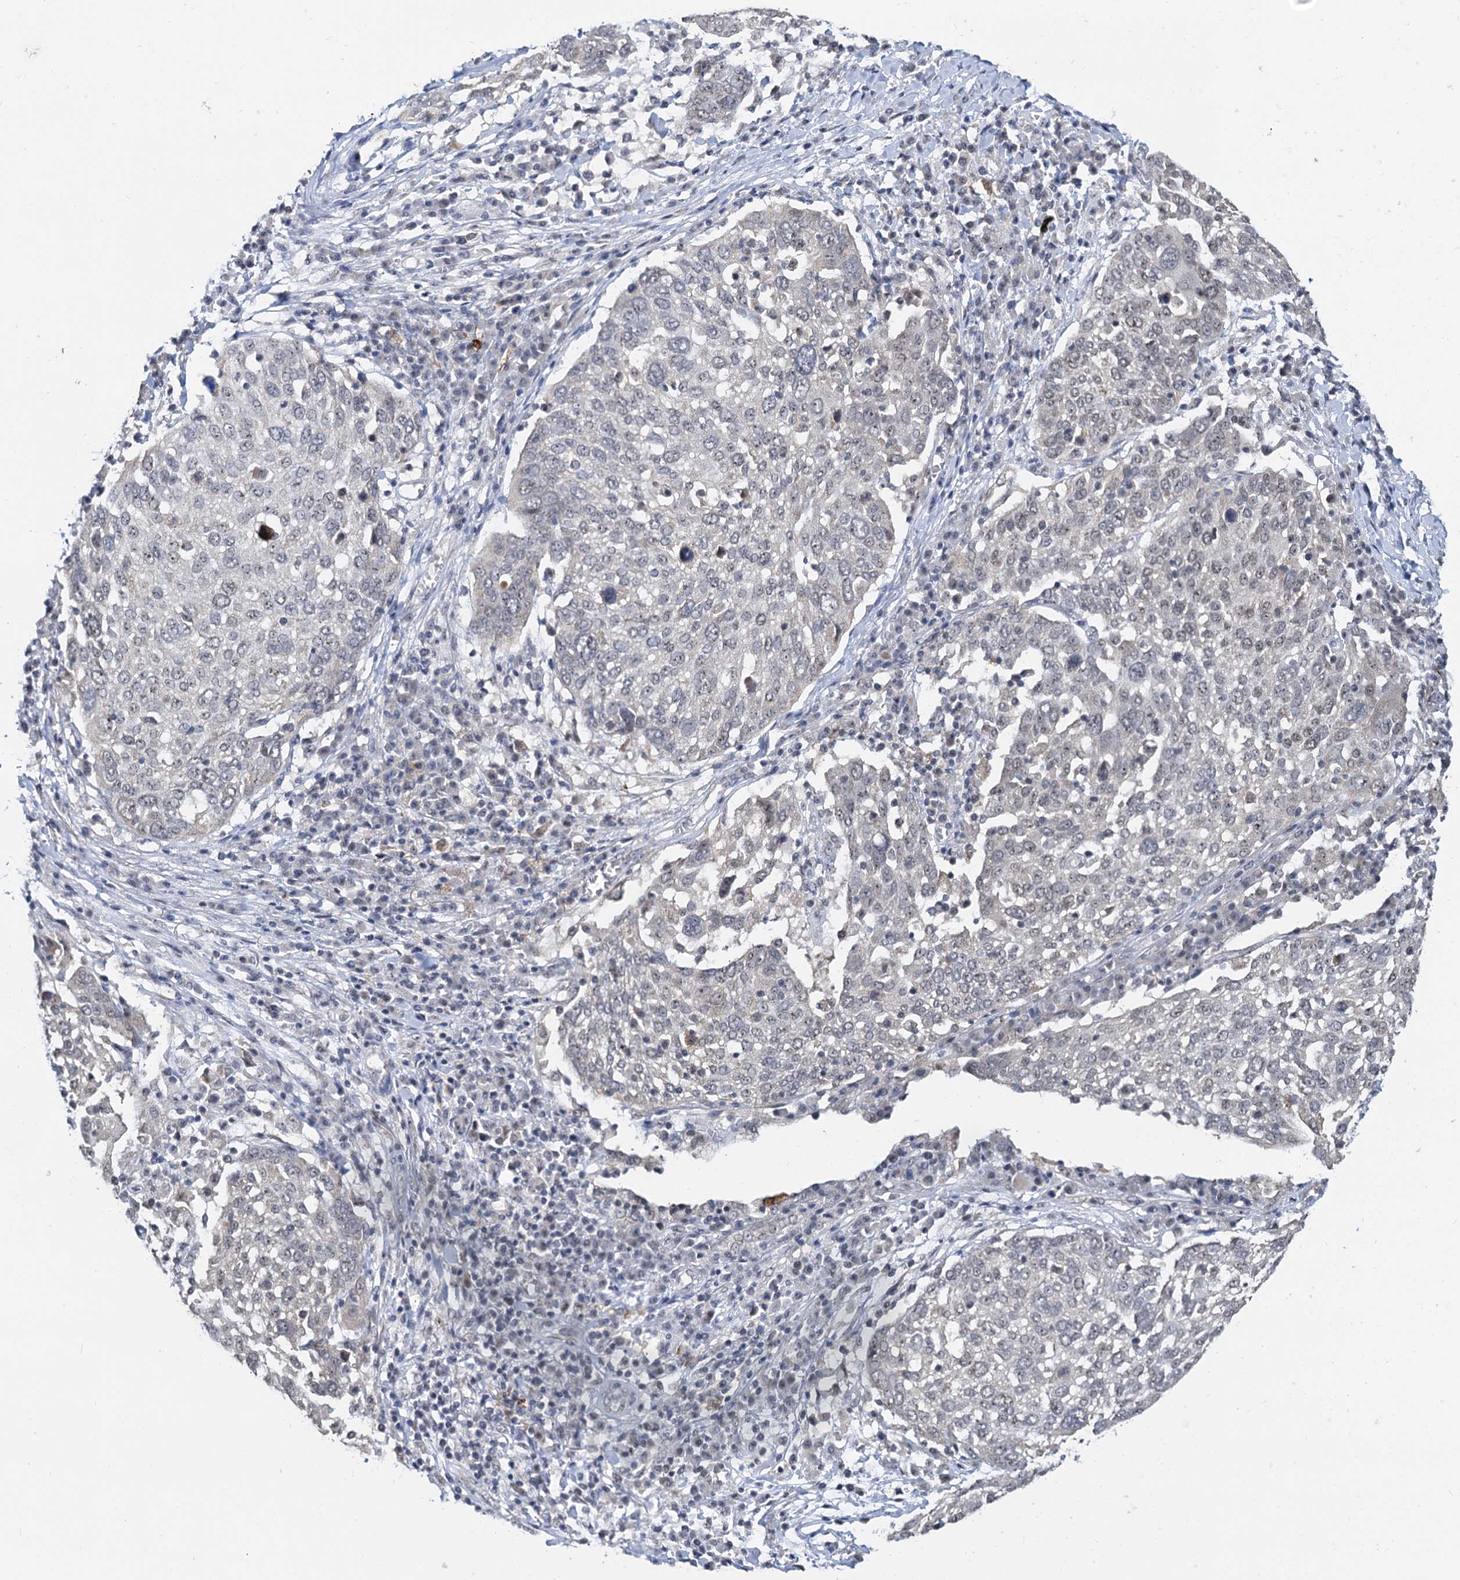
{"staining": {"intensity": "negative", "quantity": "none", "location": "none"}, "tissue": "lung cancer", "cell_type": "Tumor cells", "image_type": "cancer", "snomed": [{"axis": "morphology", "description": "Squamous cell carcinoma, NOS"}, {"axis": "topography", "description": "Lung"}], "caption": "DAB (3,3'-diaminobenzidine) immunohistochemical staining of human lung cancer displays no significant positivity in tumor cells.", "gene": "NAT10", "patient": {"sex": "male", "age": 65}}